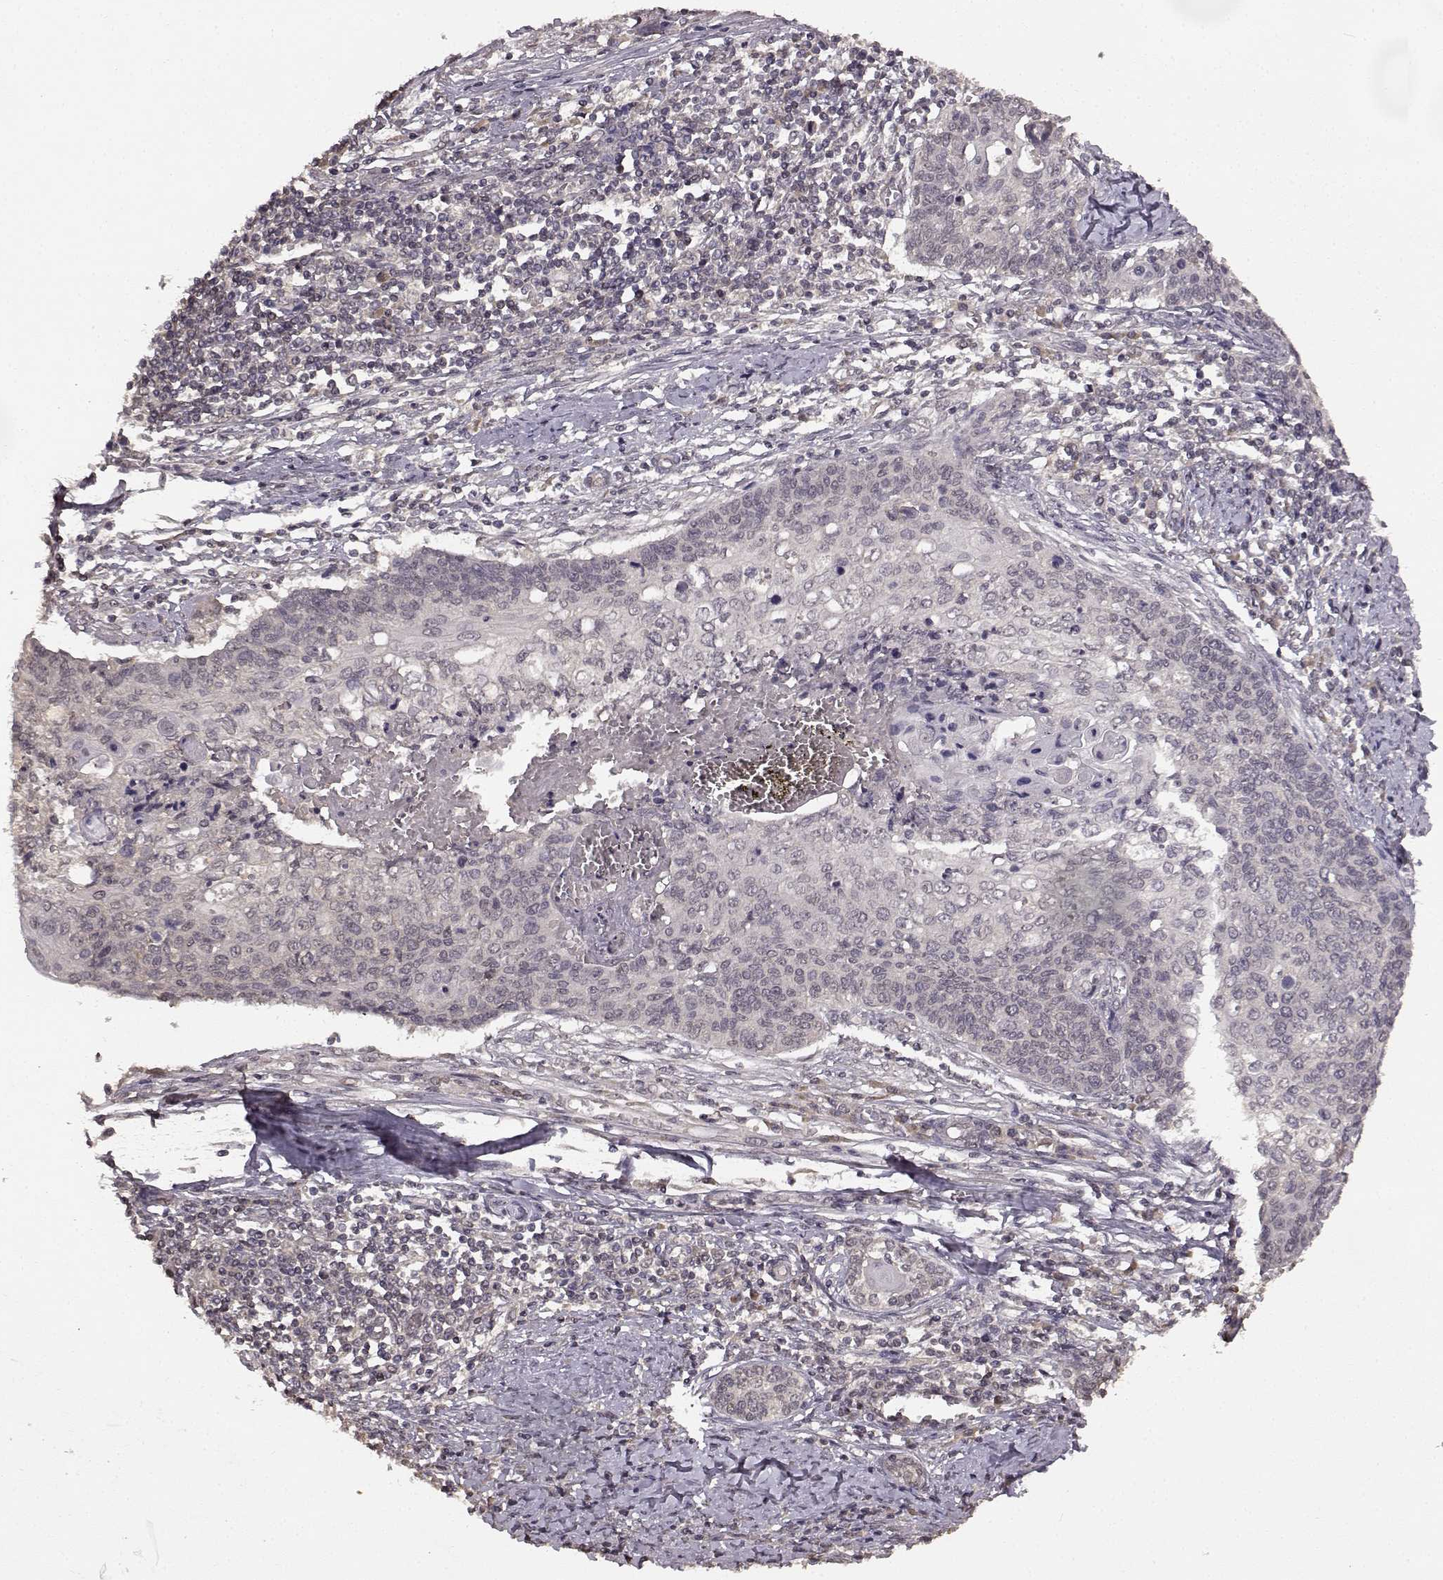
{"staining": {"intensity": "negative", "quantity": "none", "location": "none"}, "tissue": "cervical cancer", "cell_type": "Tumor cells", "image_type": "cancer", "snomed": [{"axis": "morphology", "description": "Squamous cell carcinoma, NOS"}, {"axis": "topography", "description": "Cervix"}], "caption": "Human cervical cancer (squamous cell carcinoma) stained for a protein using immunohistochemistry shows no positivity in tumor cells.", "gene": "NTRK2", "patient": {"sex": "female", "age": 39}}